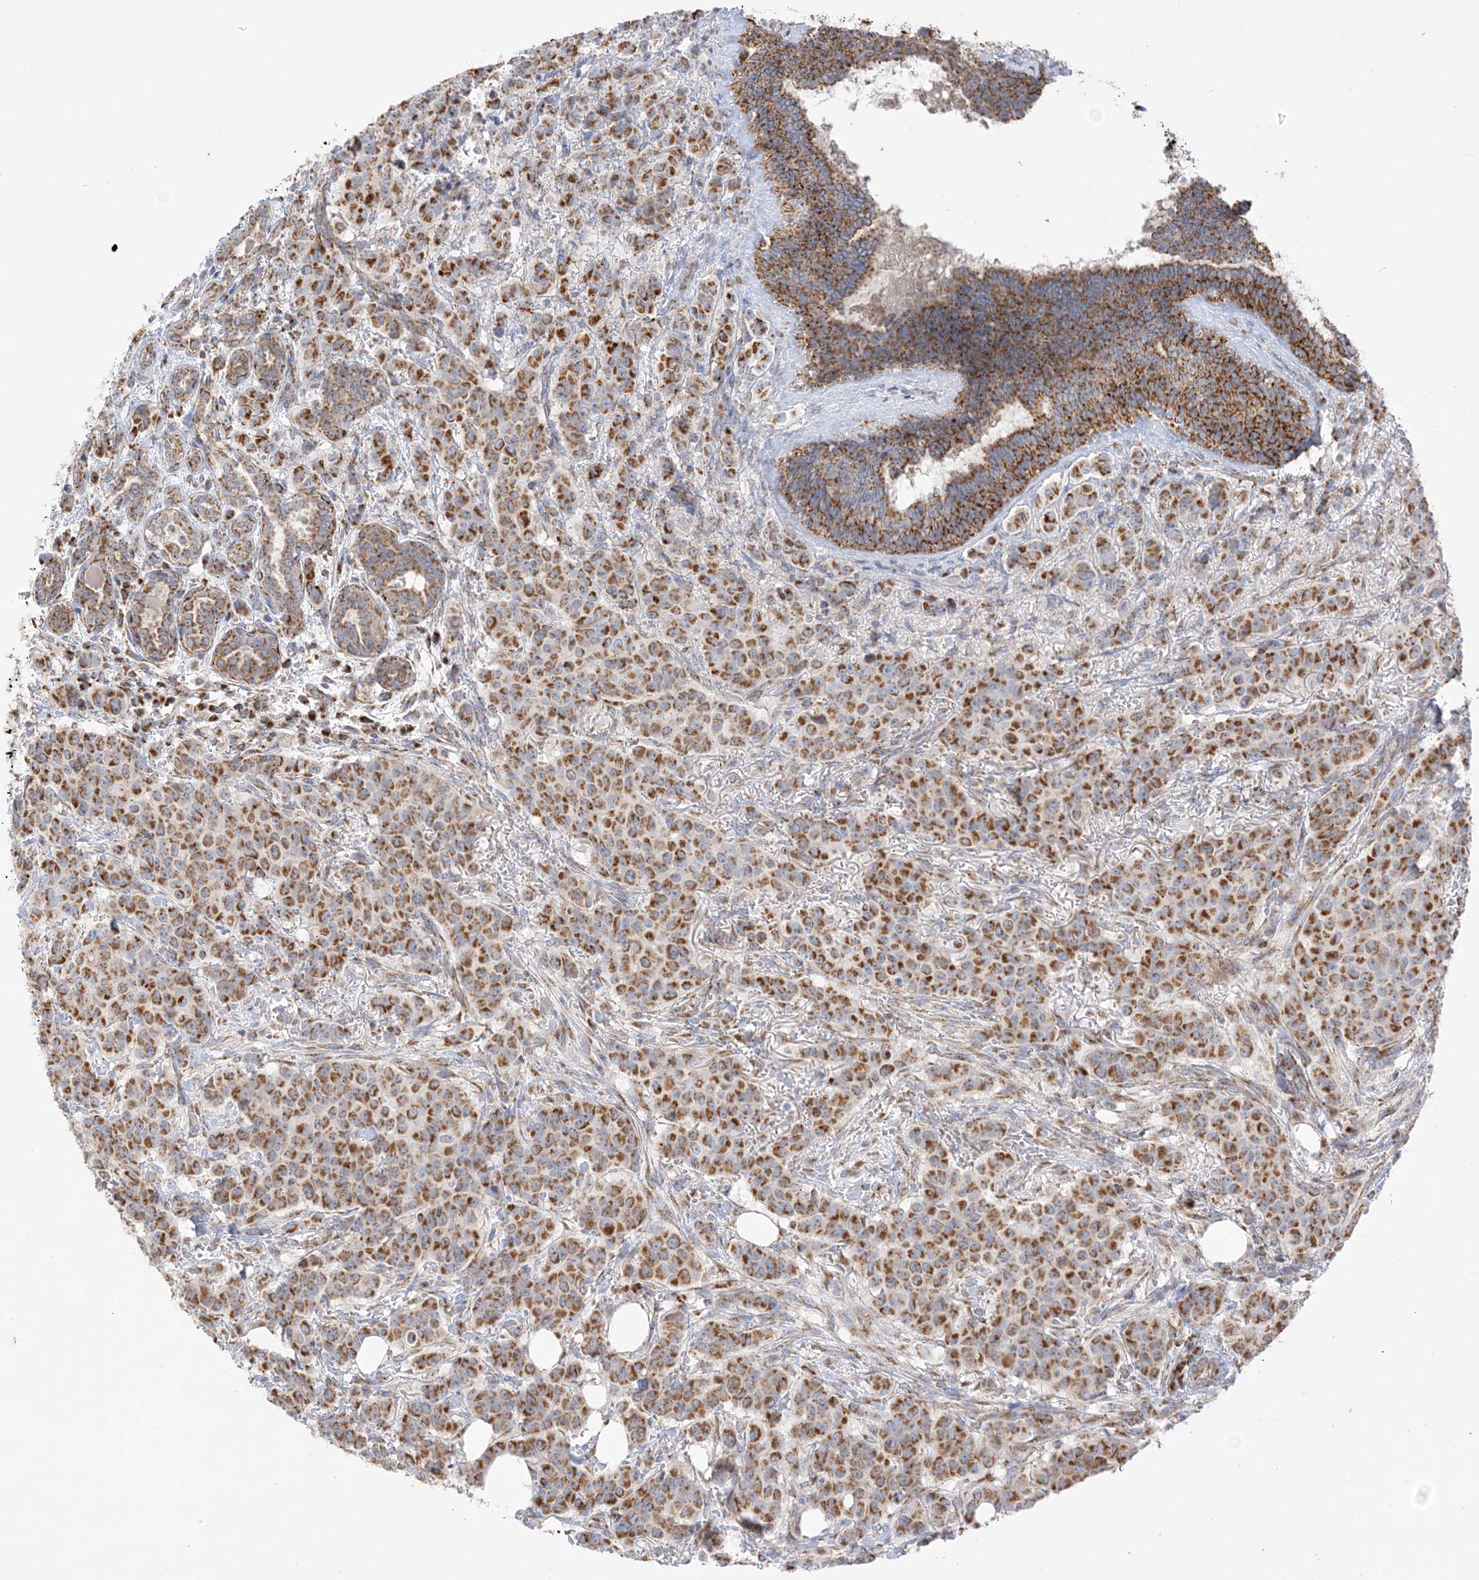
{"staining": {"intensity": "strong", "quantity": ">75%", "location": "cytoplasmic/membranous"}, "tissue": "breast cancer", "cell_type": "Tumor cells", "image_type": "cancer", "snomed": [{"axis": "morphology", "description": "Duct carcinoma"}, {"axis": "topography", "description": "Breast"}], "caption": "Strong cytoplasmic/membranous positivity is appreciated in about >75% of tumor cells in breast cancer (invasive ductal carcinoma).", "gene": "SLC25A12", "patient": {"sex": "female", "age": 40}}